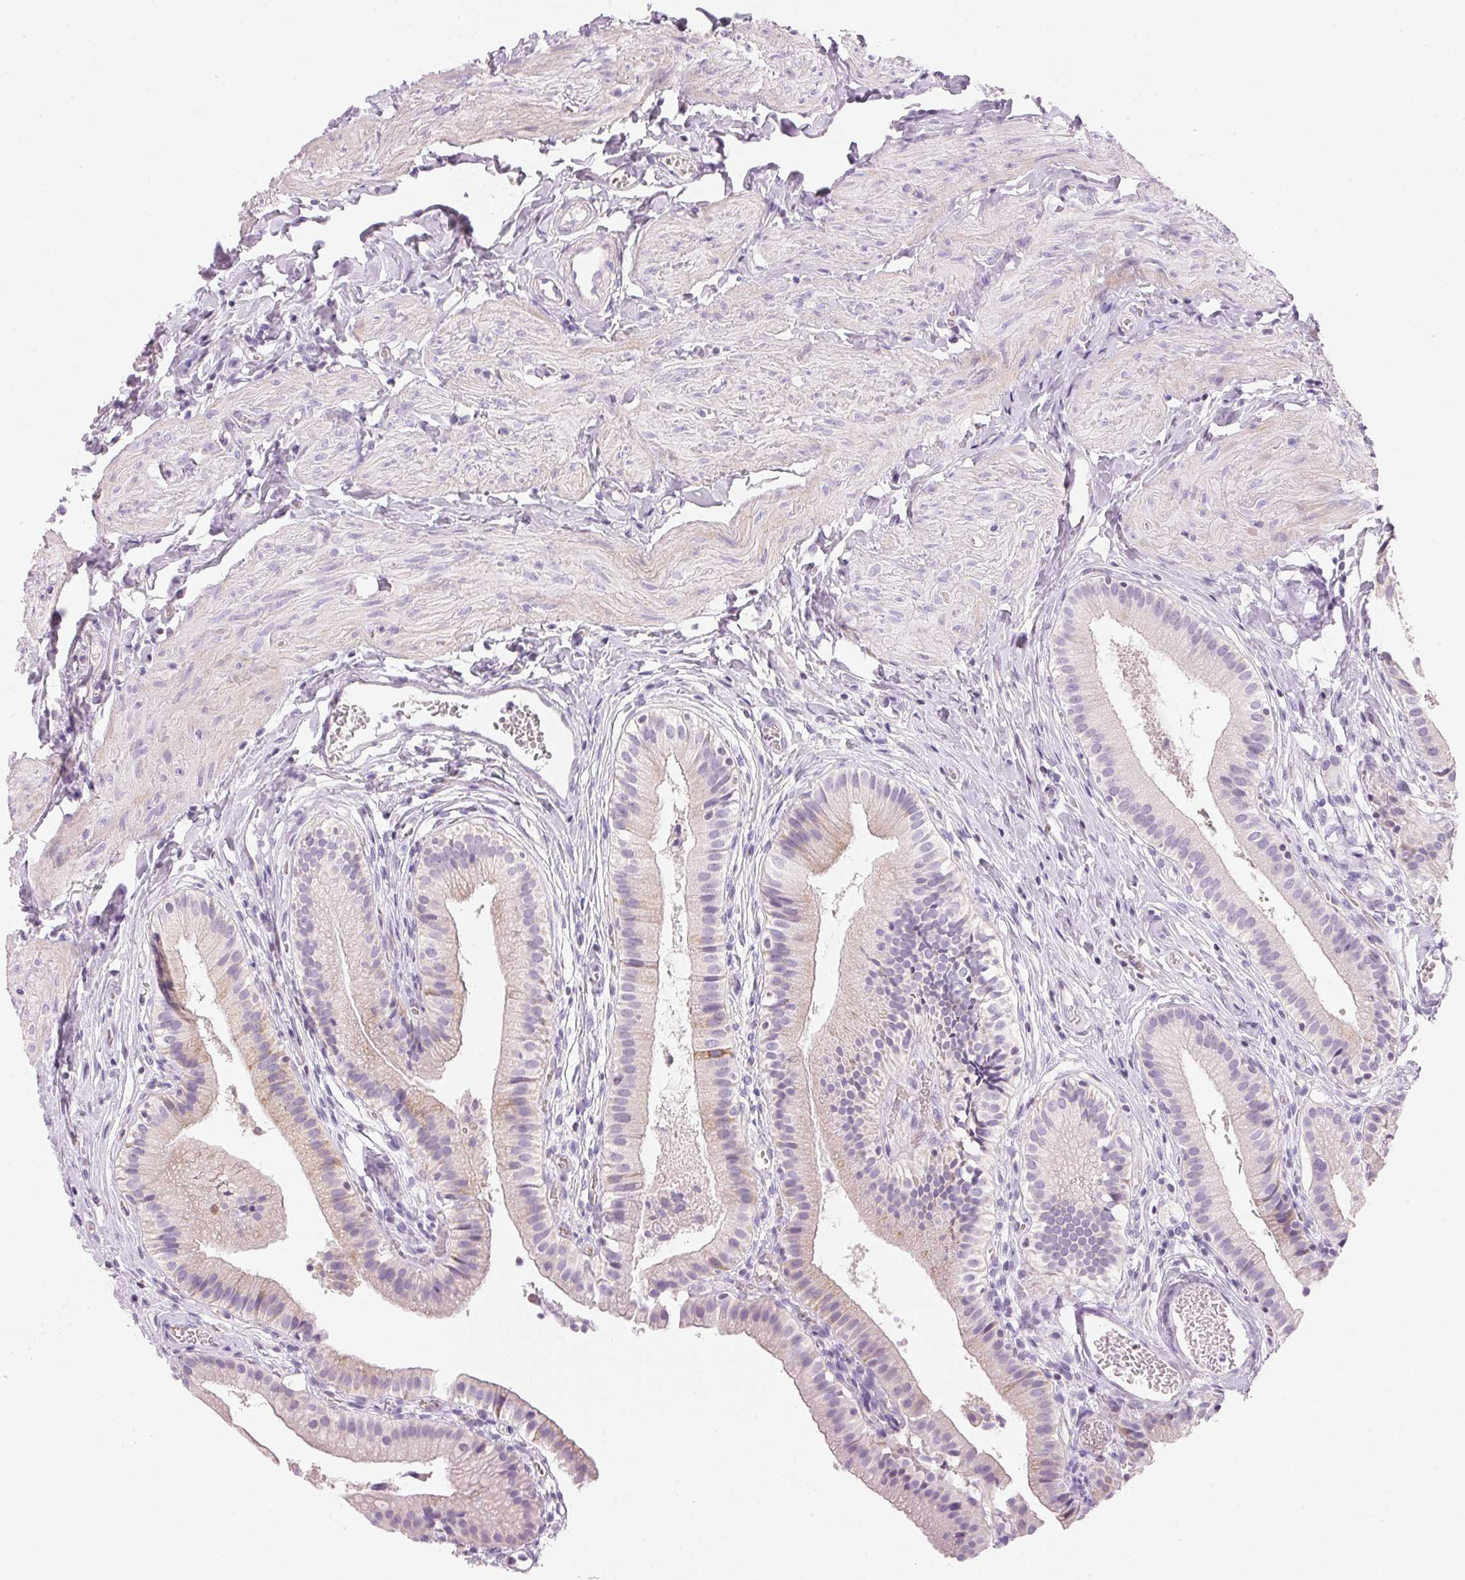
{"staining": {"intensity": "negative", "quantity": "none", "location": "none"}, "tissue": "gallbladder", "cell_type": "Glandular cells", "image_type": "normal", "snomed": [{"axis": "morphology", "description": "Normal tissue, NOS"}, {"axis": "topography", "description": "Gallbladder"}], "caption": "This is an IHC micrograph of unremarkable human gallbladder. There is no staining in glandular cells.", "gene": "CYP11B1", "patient": {"sex": "female", "age": 47}}